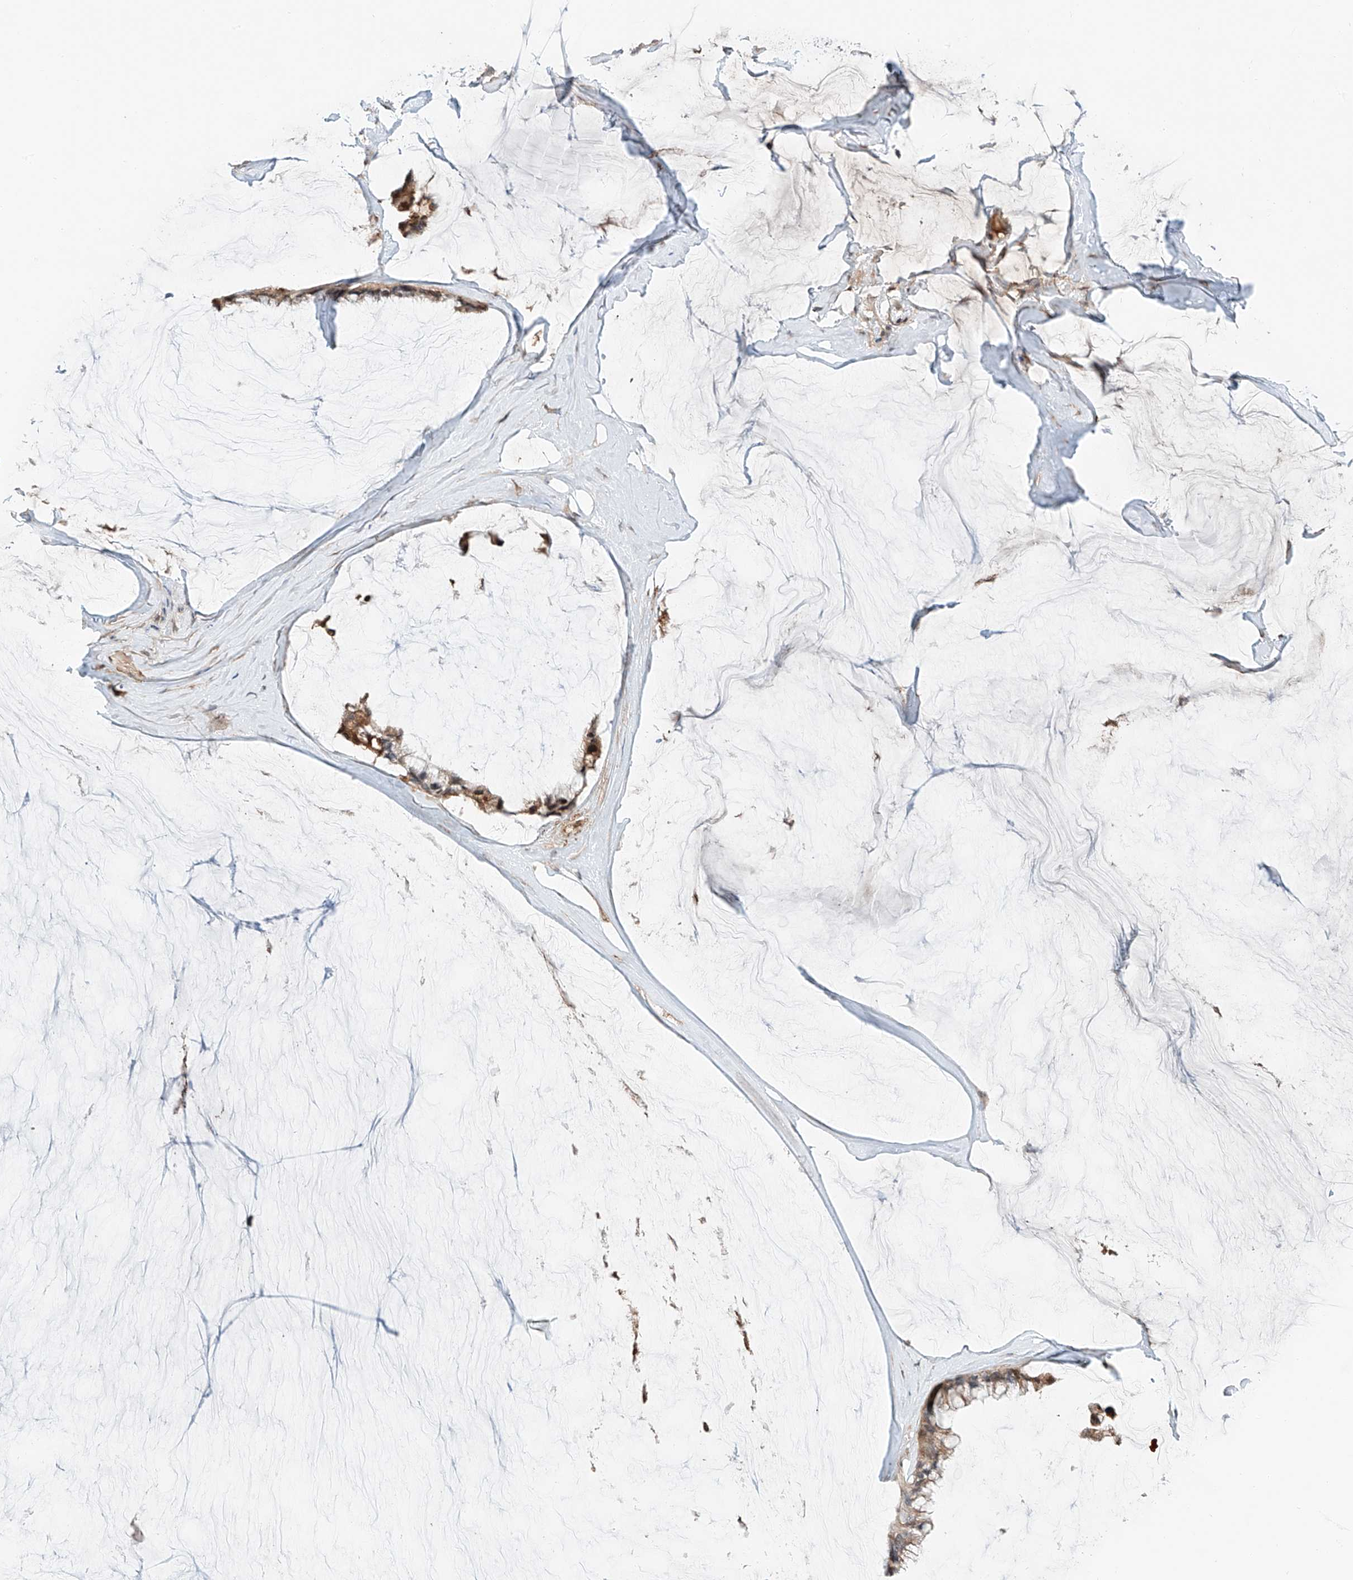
{"staining": {"intensity": "moderate", "quantity": "25%-75%", "location": "cytoplasmic/membranous"}, "tissue": "ovarian cancer", "cell_type": "Tumor cells", "image_type": "cancer", "snomed": [{"axis": "morphology", "description": "Cystadenocarcinoma, mucinous, NOS"}, {"axis": "topography", "description": "Ovary"}], "caption": "Immunohistochemistry (DAB (3,3'-diaminobenzidine)) staining of human mucinous cystadenocarcinoma (ovarian) shows moderate cytoplasmic/membranous protein expression in about 25%-75% of tumor cells.", "gene": "CEP162", "patient": {"sex": "female", "age": 39}}